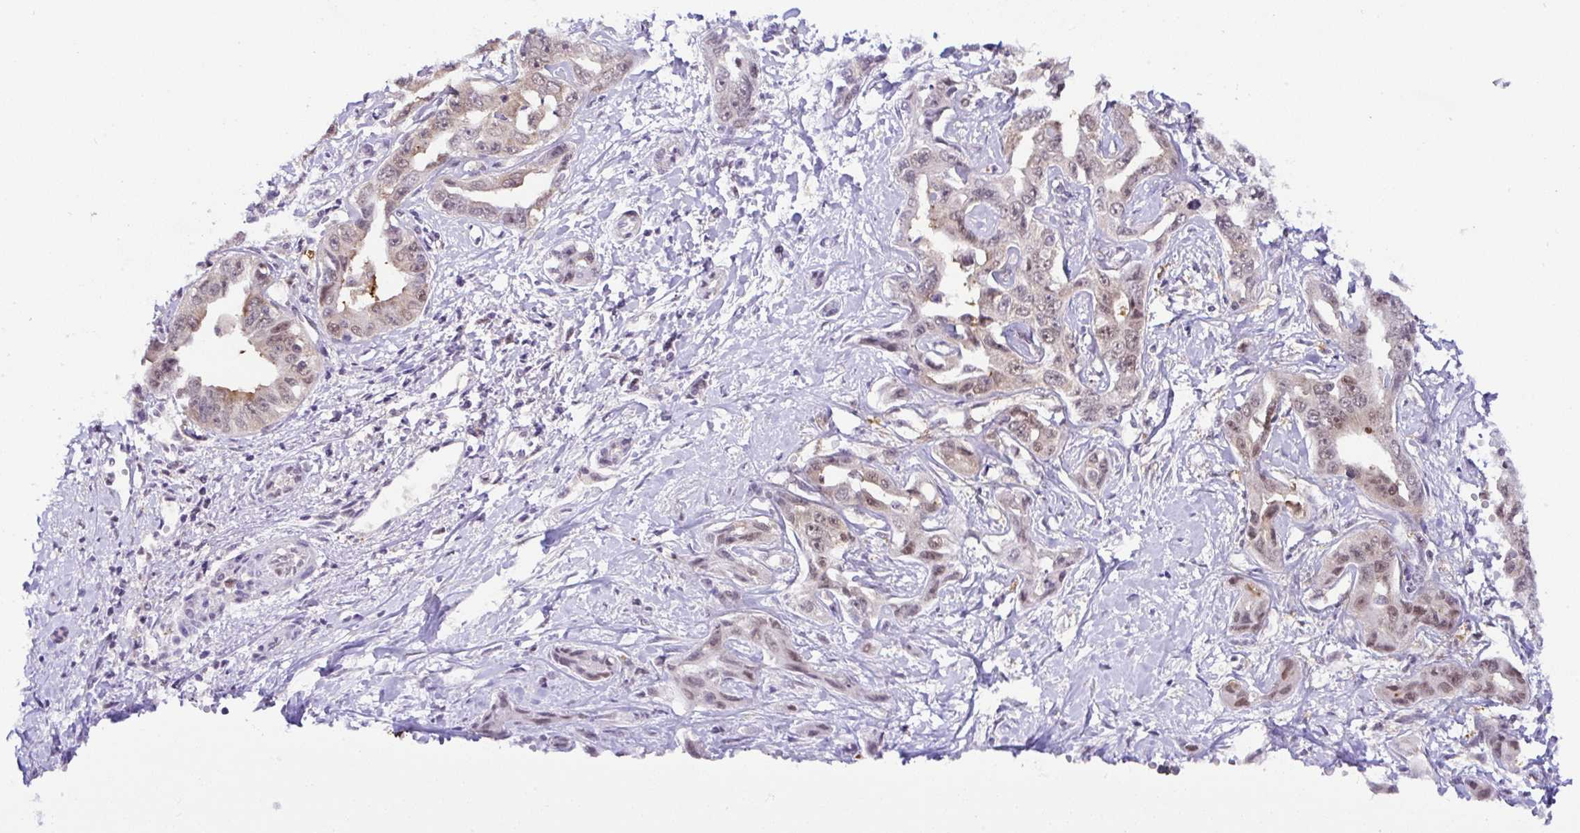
{"staining": {"intensity": "moderate", "quantity": "25%-75%", "location": "cytoplasmic/membranous,nuclear"}, "tissue": "liver cancer", "cell_type": "Tumor cells", "image_type": "cancer", "snomed": [{"axis": "morphology", "description": "Cholangiocarcinoma"}, {"axis": "topography", "description": "Liver"}], "caption": "Liver cancer was stained to show a protein in brown. There is medium levels of moderate cytoplasmic/membranous and nuclear staining in about 25%-75% of tumor cells. The protein is stained brown, and the nuclei are stained in blue (DAB (3,3'-diaminobenzidine) IHC with brightfield microscopy, high magnification).", "gene": "PIN4", "patient": {"sex": "male", "age": 59}}